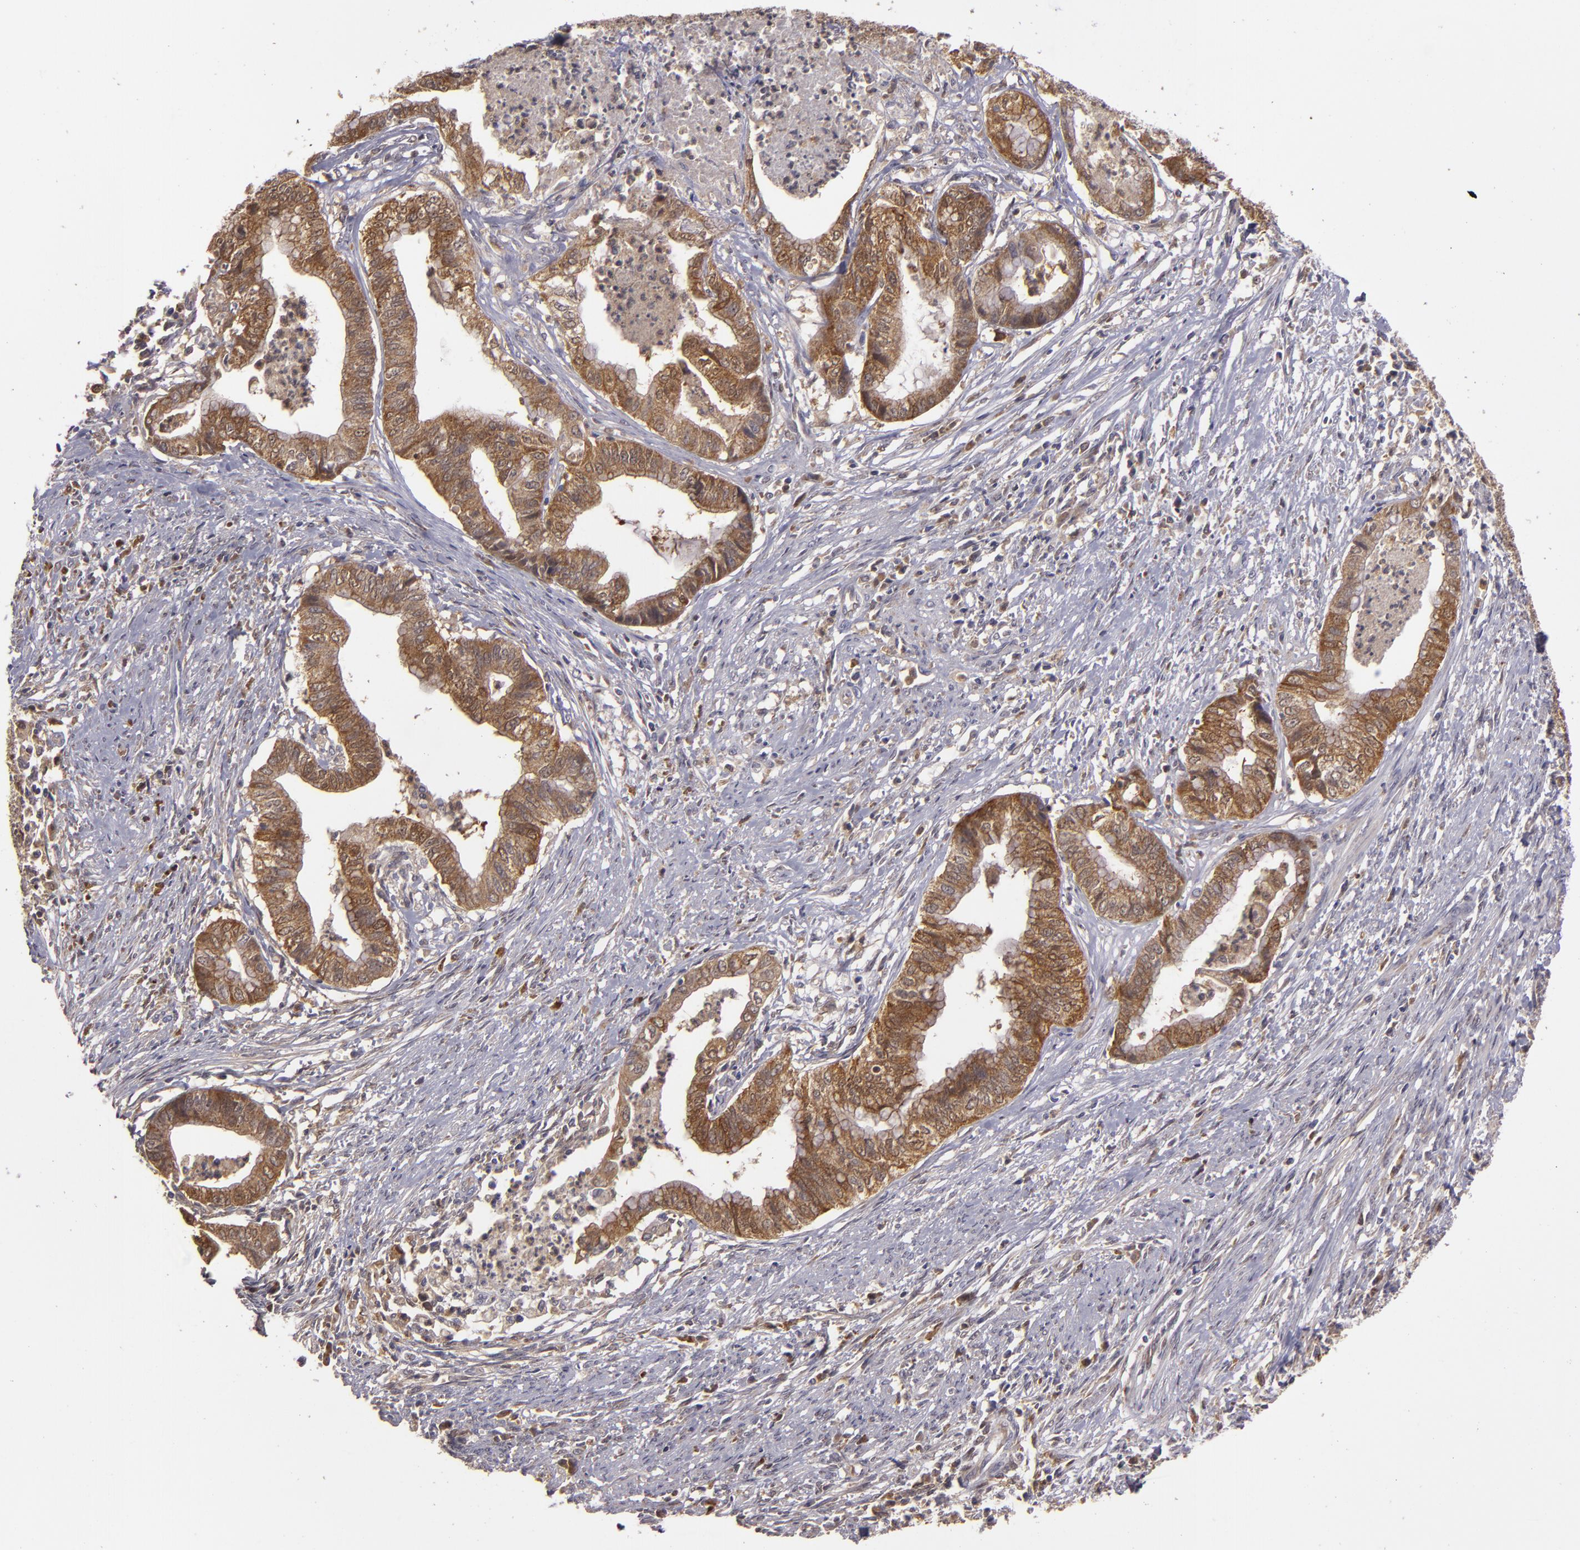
{"staining": {"intensity": "moderate", "quantity": ">75%", "location": "cytoplasmic/membranous"}, "tissue": "endometrial cancer", "cell_type": "Tumor cells", "image_type": "cancer", "snomed": [{"axis": "morphology", "description": "Necrosis, NOS"}, {"axis": "morphology", "description": "Adenocarcinoma, NOS"}, {"axis": "topography", "description": "Endometrium"}], "caption": "Immunohistochemistry (IHC) photomicrograph of endometrial cancer stained for a protein (brown), which reveals medium levels of moderate cytoplasmic/membranous positivity in approximately >75% of tumor cells.", "gene": "FHIT", "patient": {"sex": "female", "age": 79}}